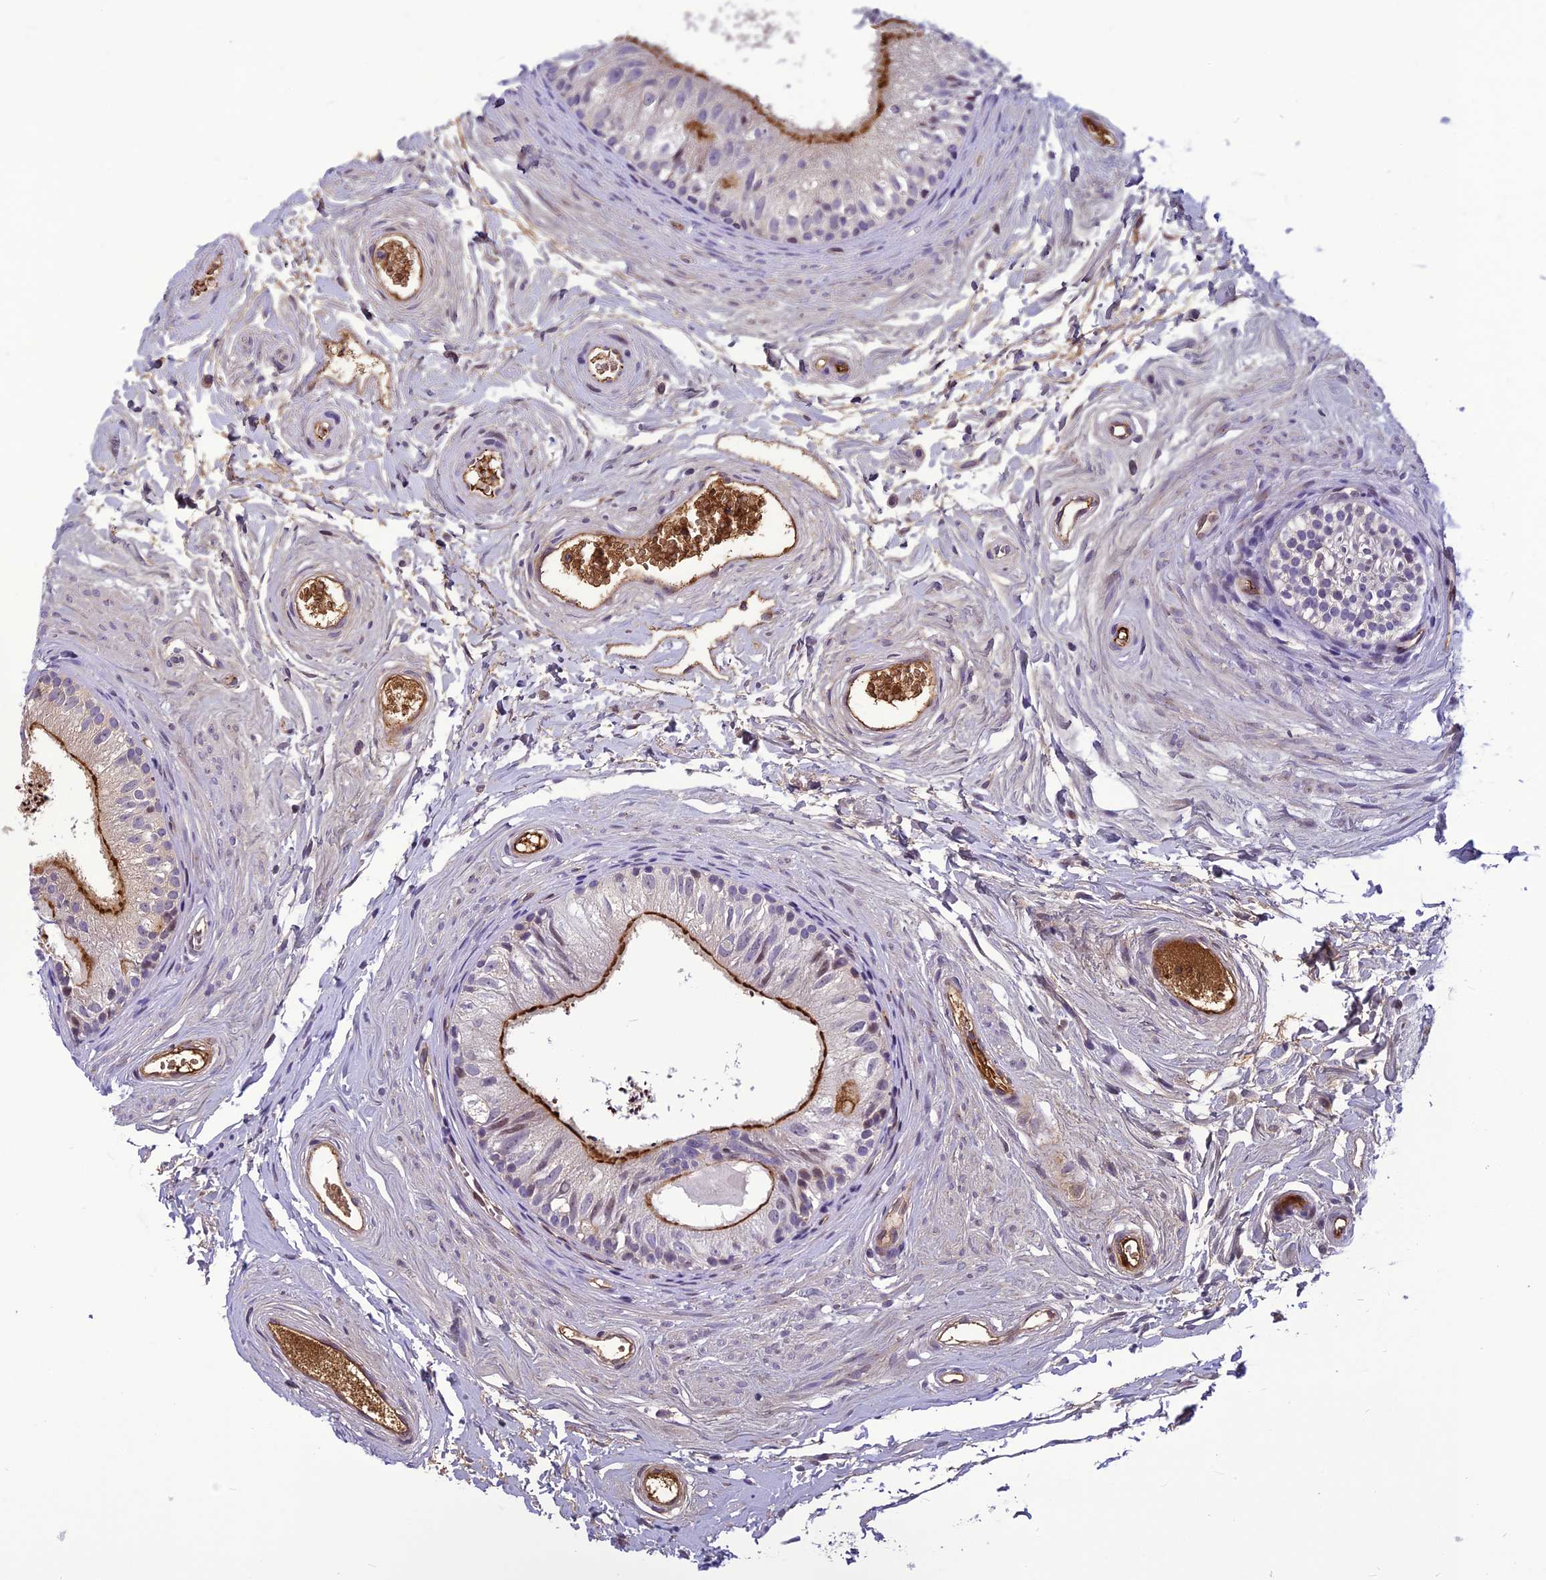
{"staining": {"intensity": "strong", "quantity": "25%-75%", "location": "cytoplasmic/membranous"}, "tissue": "epididymis", "cell_type": "Glandular cells", "image_type": "normal", "snomed": [{"axis": "morphology", "description": "Normal tissue, NOS"}, {"axis": "topography", "description": "Epididymis"}], "caption": "The histopathology image reveals immunohistochemical staining of benign epididymis. There is strong cytoplasmic/membranous staining is seen in approximately 25%-75% of glandular cells. (DAB = brown stain, brightfield microscopy at high magnification).", "gene": "CLEC11A", "patient": {"sex": "male", "age": 56}}